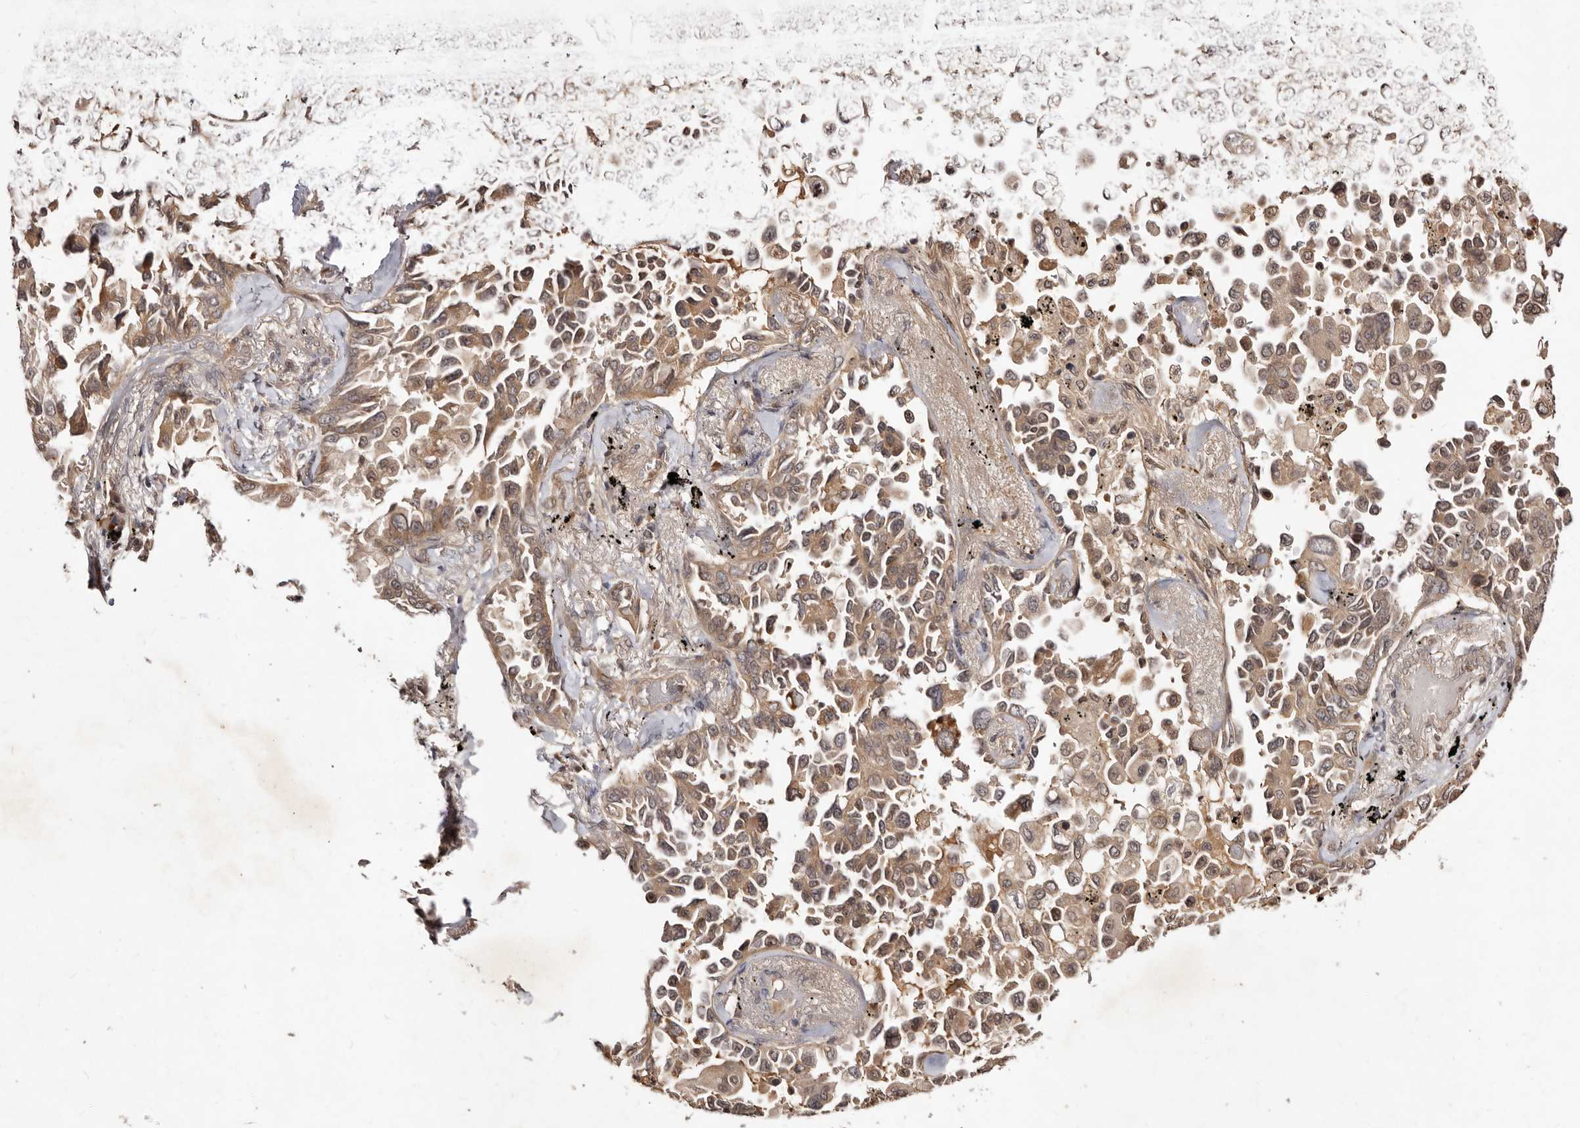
{"staining": {"intensity": "moderate", "quantity": ">75%", "location": "cytoplasmic/membranous"}, "tissue": "lung cancer", "cell_type": "Tumor cells", "image_type": "cancer", "snomed": [{"axis": "morphology", "description": "Adenocarcinoma, NOS"}, {"axis": "topography", "description": "Lung"}], "caption": "Immunohistochemical staining of adenocarcinoma (lung) shows medium levels of moderate cytoplasmic/membranous protein staining in approximately >75% of tumor cells.", "gene": "LCORL", "patient": {"sex": "female", "age": 67}}